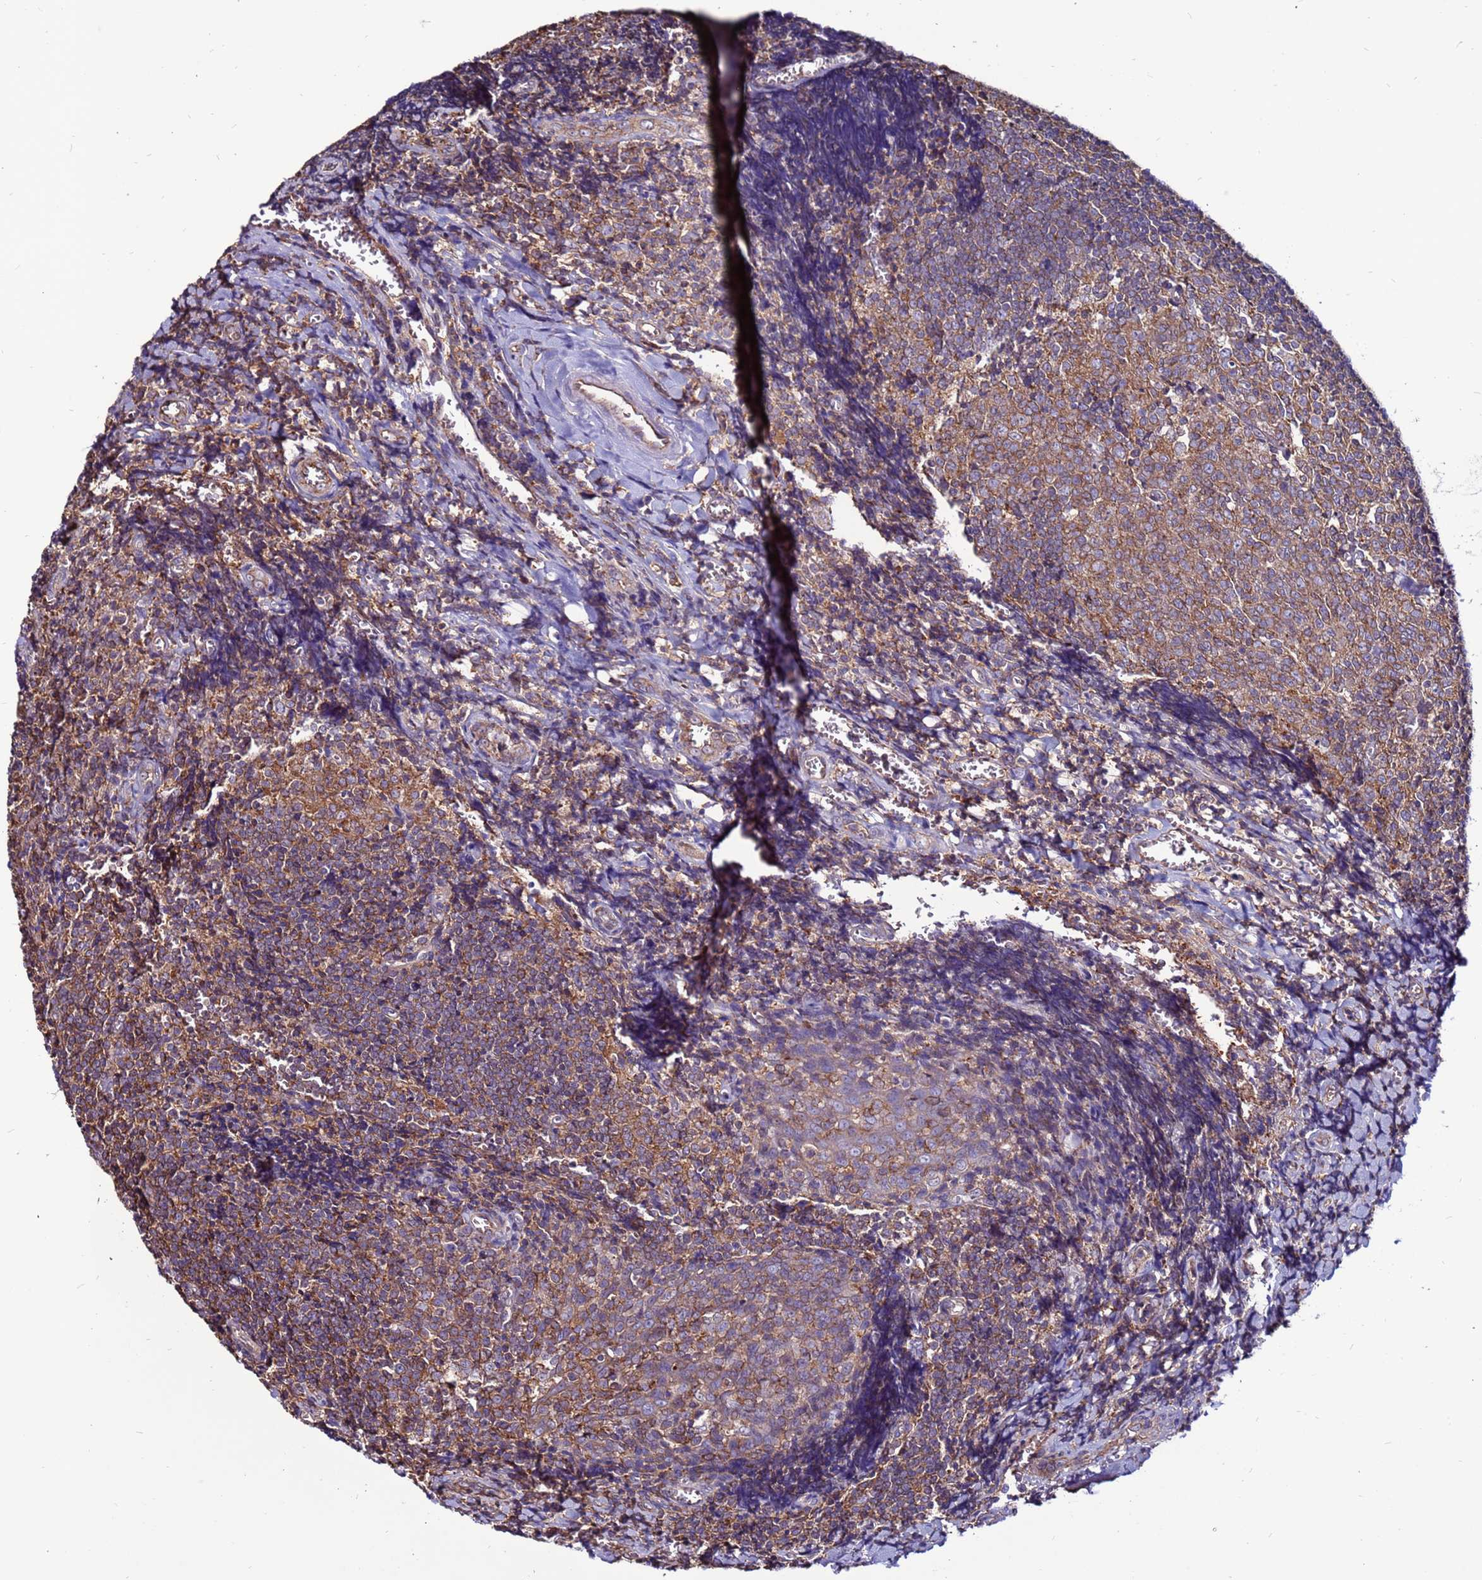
{"staining": {"intensity": "moderate", "quantity": ">75%", "location": "cytoplasmic/membranous"}, "tissue": "tonsil", "cell_type": "Germinal center cells", "image_type": "normal", "snomed": [{"axis": "morphology", "description": "Normal tissue, NOS"}, {"axis": "topography", "description": "Tonsil"}], "caption": "A high-resolution histopathology image shows immunohistochemistry (IHC) staining of unremarkable tonsil, which displays moderate cytoplasmic/membranous expression in about >75% of germinal center cells.", "gene": "NRN1L", "patient": {"sex": "male", "age": 27}}